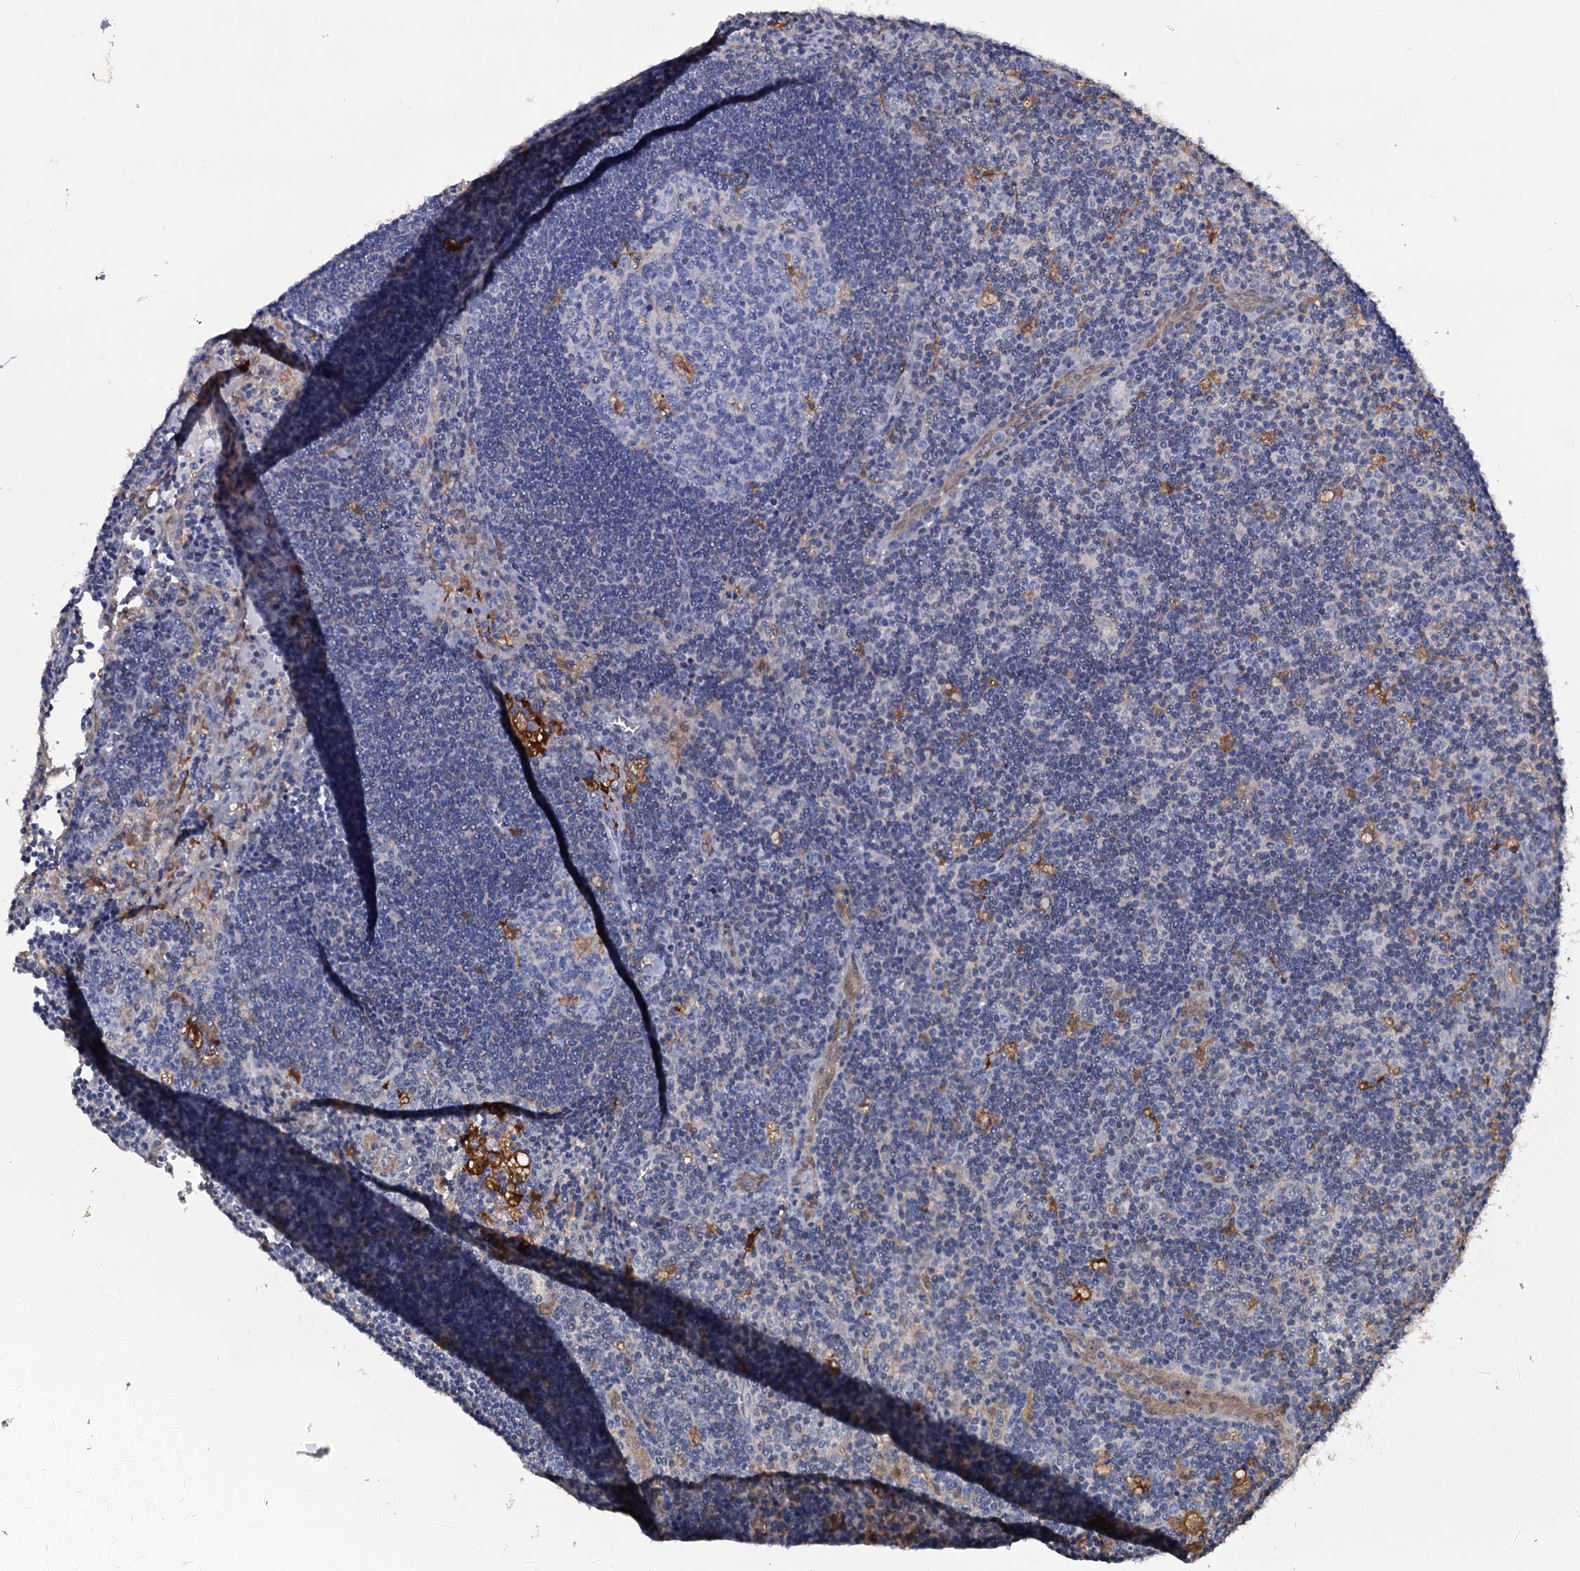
{"staining": {"intensity": "negative", "quantity": "none", "location": "none"}, "tissue": "lymph node", "cell_type": "Germinal center cells", "image_type": "normal", "snomed": [{"axis": "morphology", "description": "Normal tissue, NOS"}, {"axis": "topography", "description": "Lymph node"}], "caption": "High power microscopy photomicrograph of an immunohistochemistry (IHC) photomicrograph of benign lymph node, revealing no significant positivity in germinal center cells. (DAB (3,3'-diaminobenzidine) IHC with hematoxylin counter stain).", "gene": "CRYL1", "patient": {"sex": "male", "age": 58}}